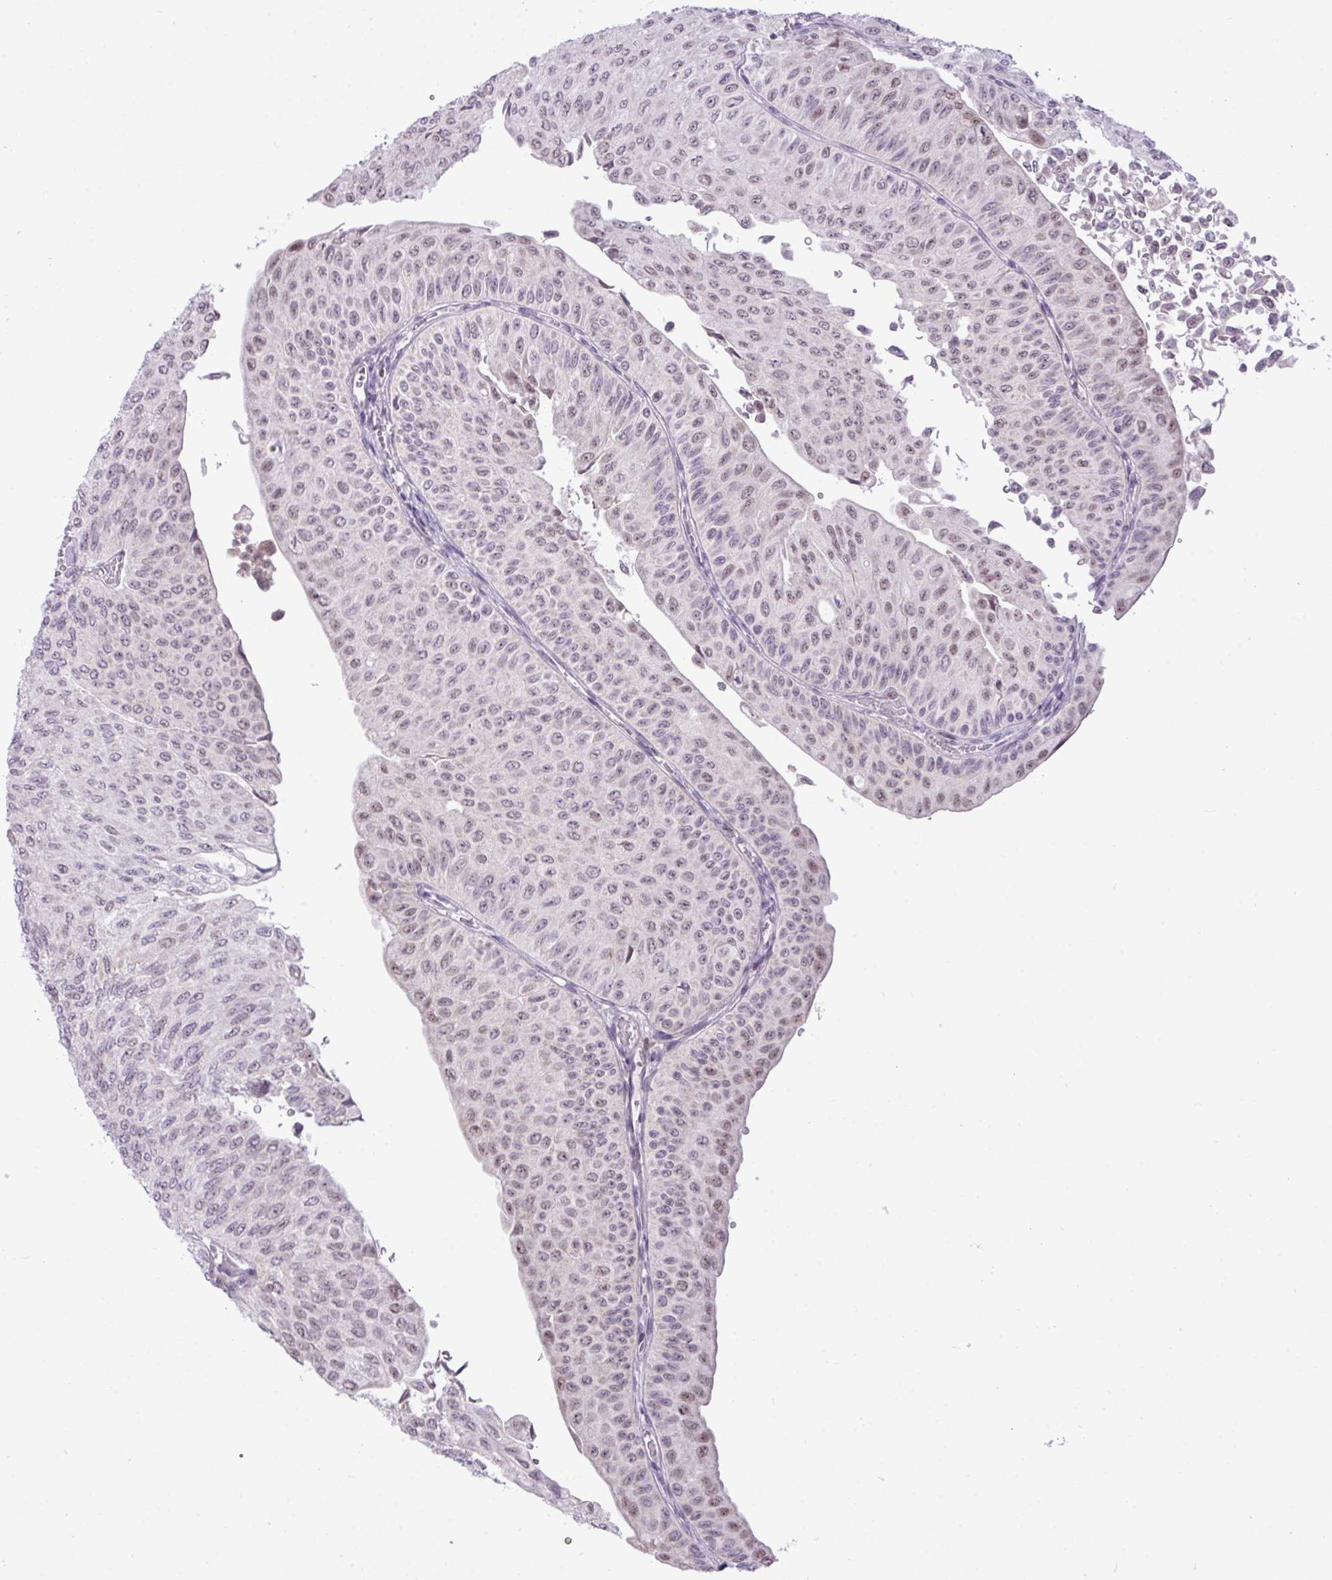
{"staining": {"intensity": "weak", "quantity": "<25%", "location": "nuclear"}, "tissue": "urothelial cancer", "cell_type": "Tumor cells", "image_type": "cancer", "snomed": [{"axis": "morphology", "description": "Urothelial carcinoma, NOS"}, {"axis": "topography", "description": "Urinary bladder"}], "caption": "Micrograph shows no significant protein positivity in tumor cells of transitional cell carcinoma.", "gene": "ELOA2", "patient": {"sex": "male", "age": 59}}